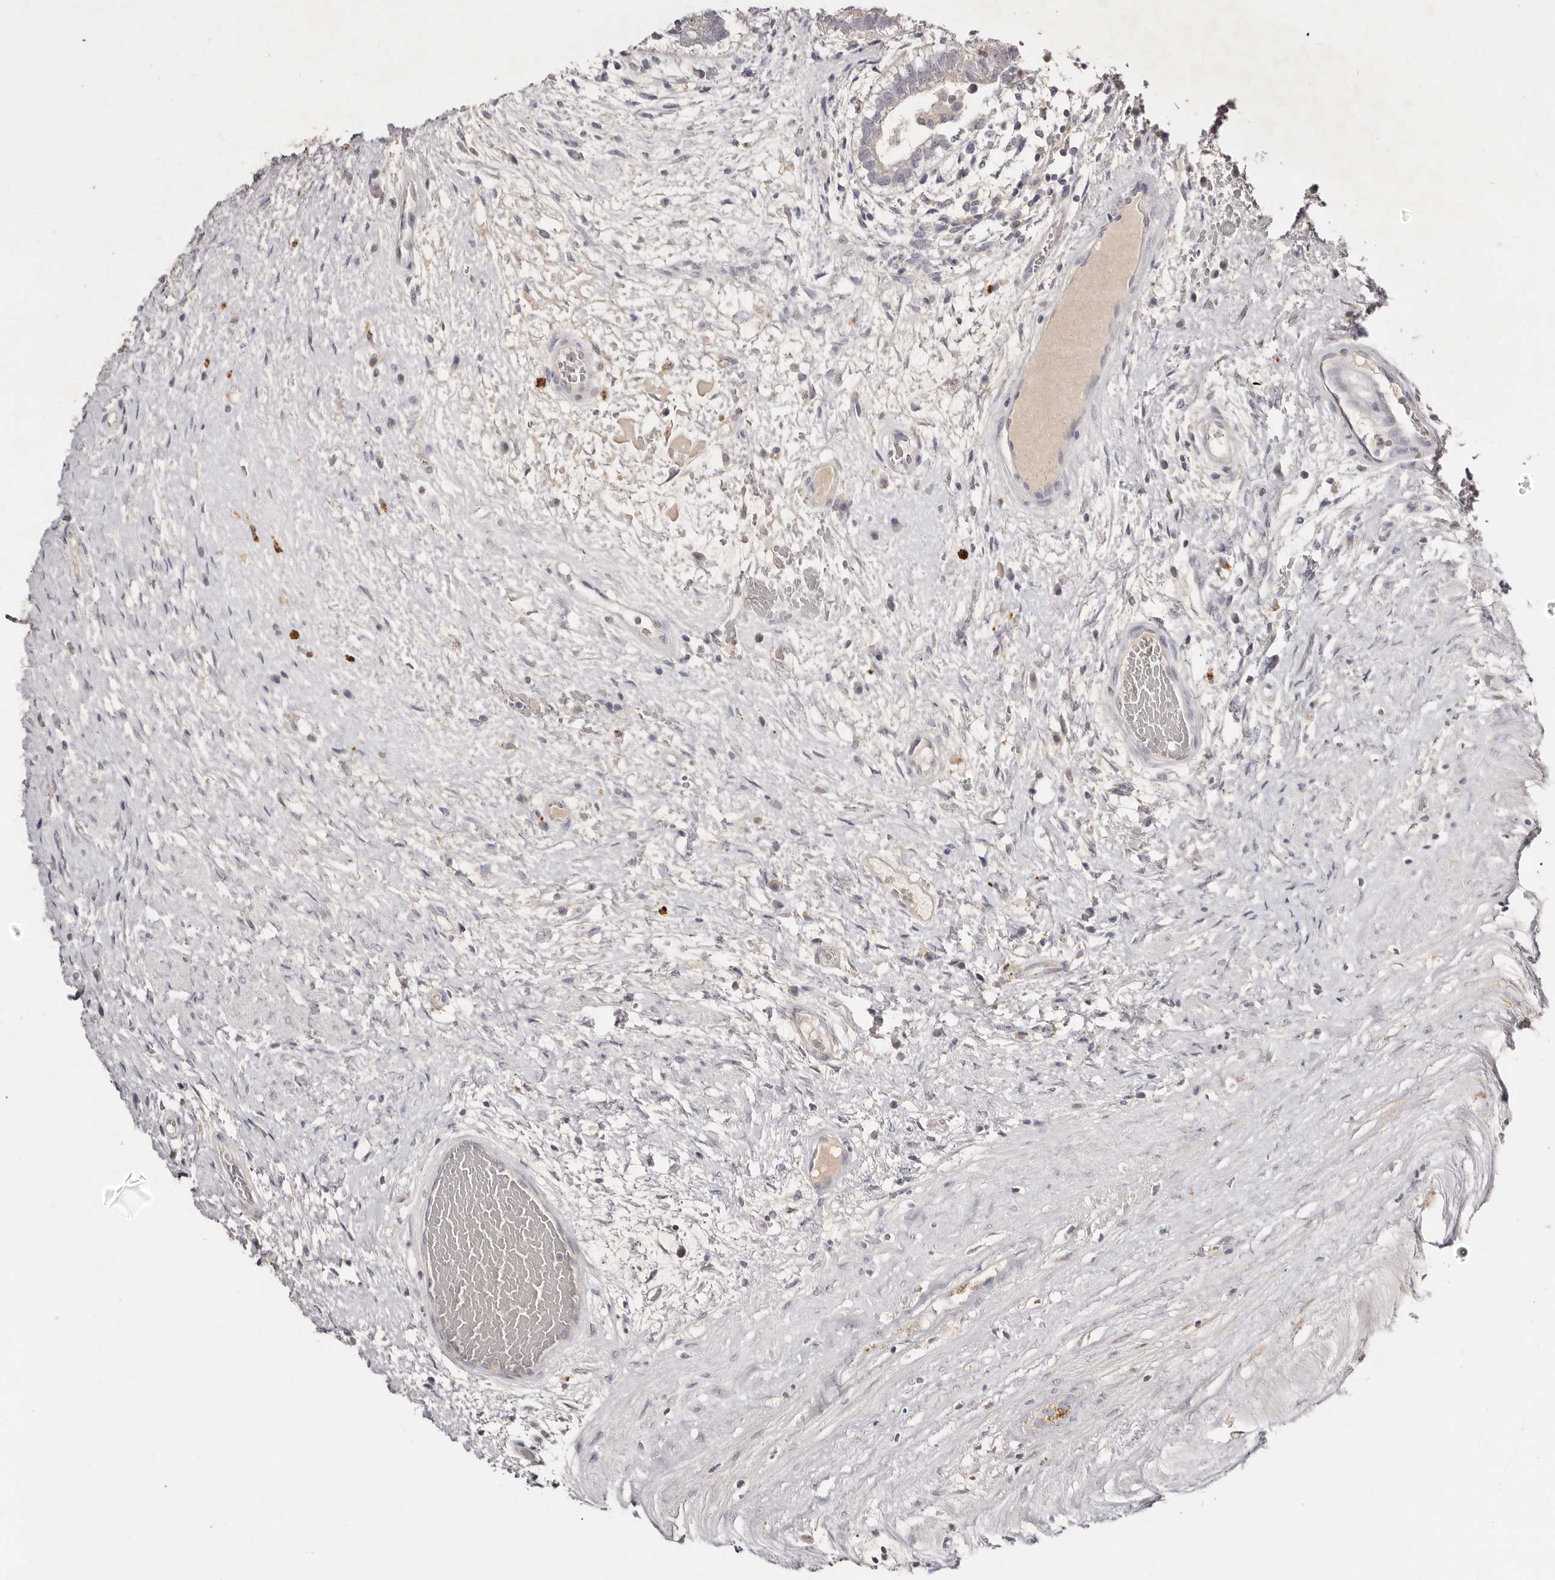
{"staining": {"intensity": "negative", "quantity": "none", "location": "none"}, "tissue": "testis cancer", "cell_type": "Tumor cells", "image_type": "cancer", "snomed": [{"axis": "morphology", "description": "Carcinoma, Embryonal, NOS"}, {"axis": "topography", "description": "Testis"}], "caption": "The immunohistochemistry micrograph has no significant positivity in tumor cells of embryonal carcinoma (testis) tissue. The staining was performed using DAB (3,3'-diaminobenzidine) to visualize the protein expression in brown, while the nuclei were stained in blue with hematoxylin (Magnification: 20x).", "gene": "SCUBE2", "patient": {"sex": "male", "age": 26}}